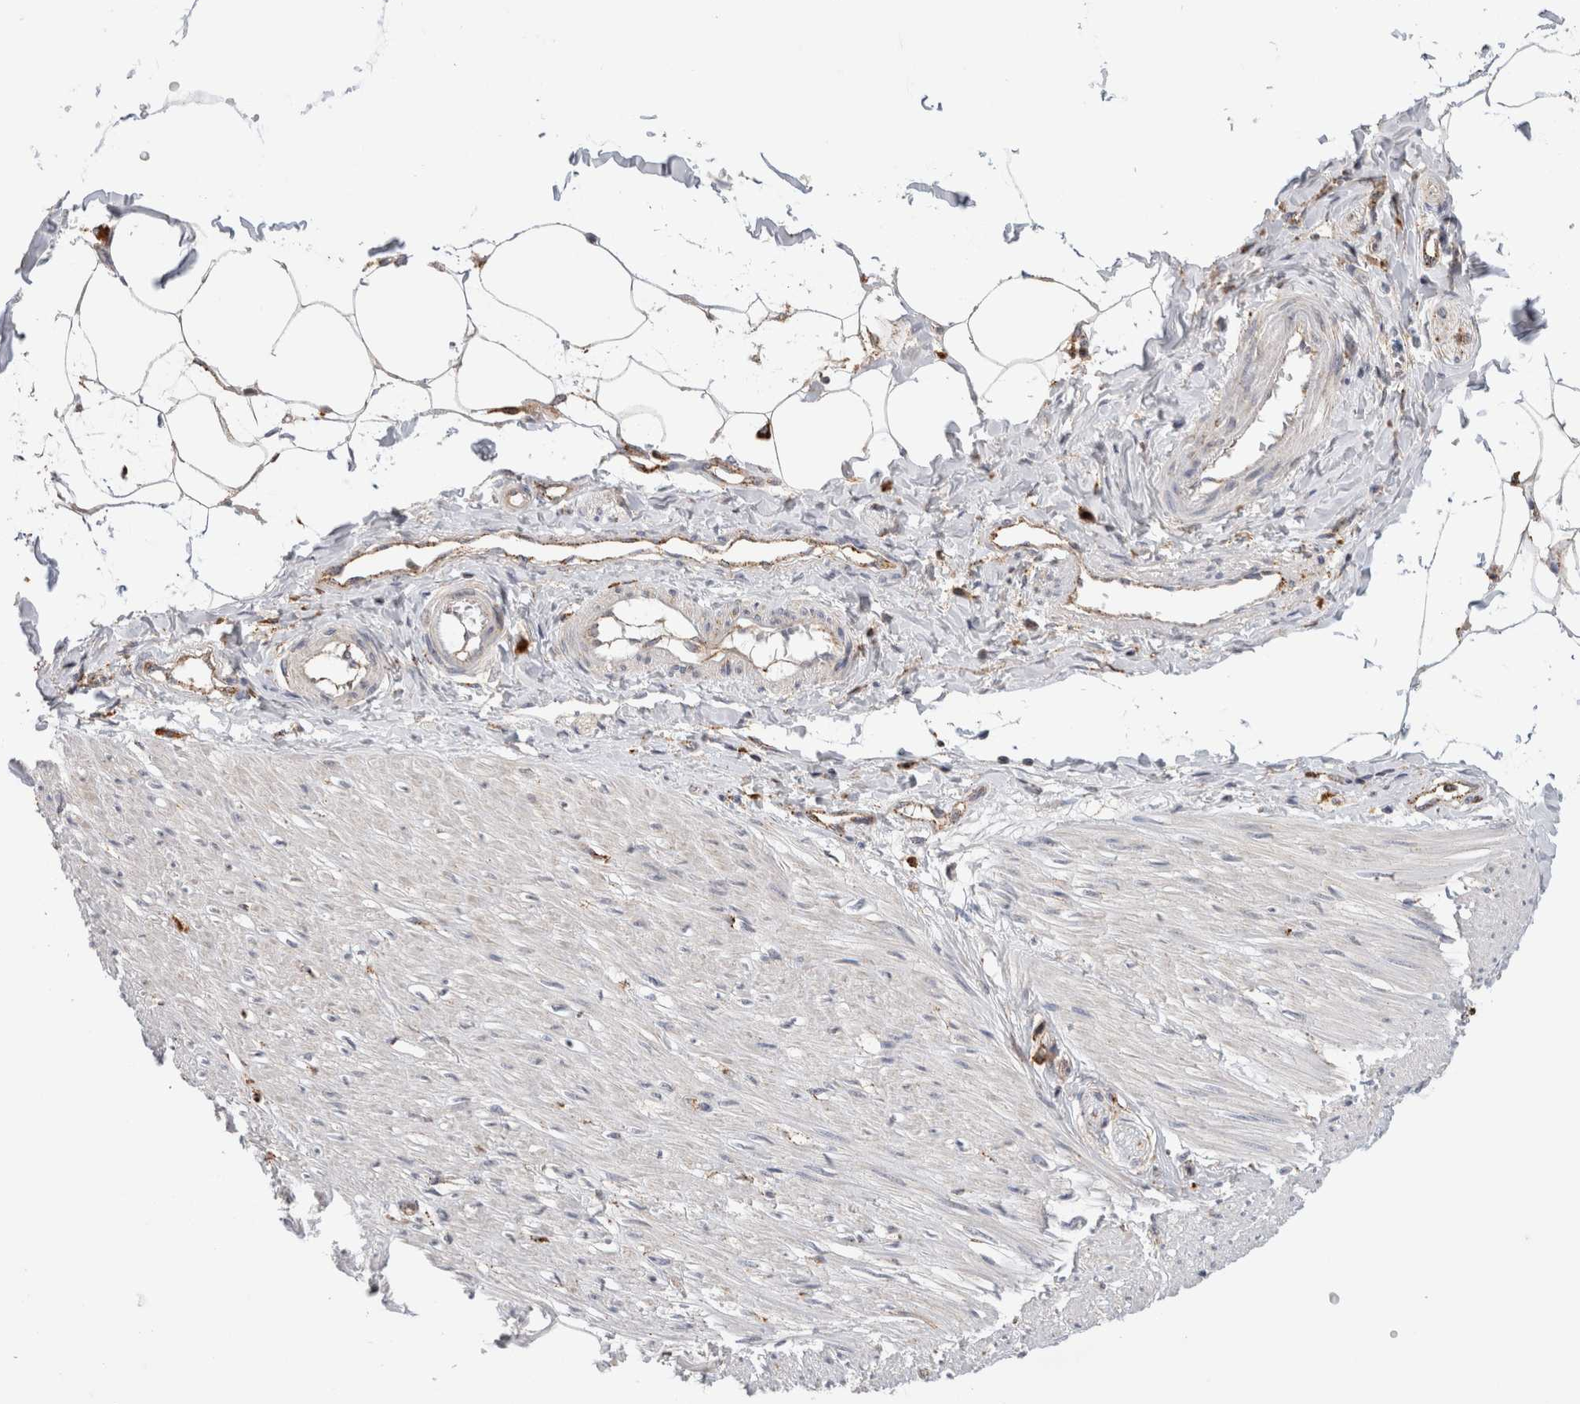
{"staining": {"intensity": "weak", "quantity": ">75%", "location": "cytoplasmic/membranous"}, "tissue": "adipose tissue", "cell_type": "Adipocytes", "image_type": "normal", "snomed": [{"axis": "morphology", "description": "Normal tissue, NOS"}, {"axis": "morphology", "description": "Adenocarcinoma, NOS"}, {"axis": "topography", "description": "Colon"}, {"axis": "topography", "description": "Peripheral nerve tissue"}], "caption": "Brown immunohistochemical staining in benign adipose tissue exhibits weak cytoplasmic/membranous expression in approximately >75% of adipocytes. The protein is stained brown, and the nuclei are stained in blue (DAB IHC with brightfield microscopy, high magnification).", "gene": "GNS", "patient": {"sex": "male", "age": 14}}